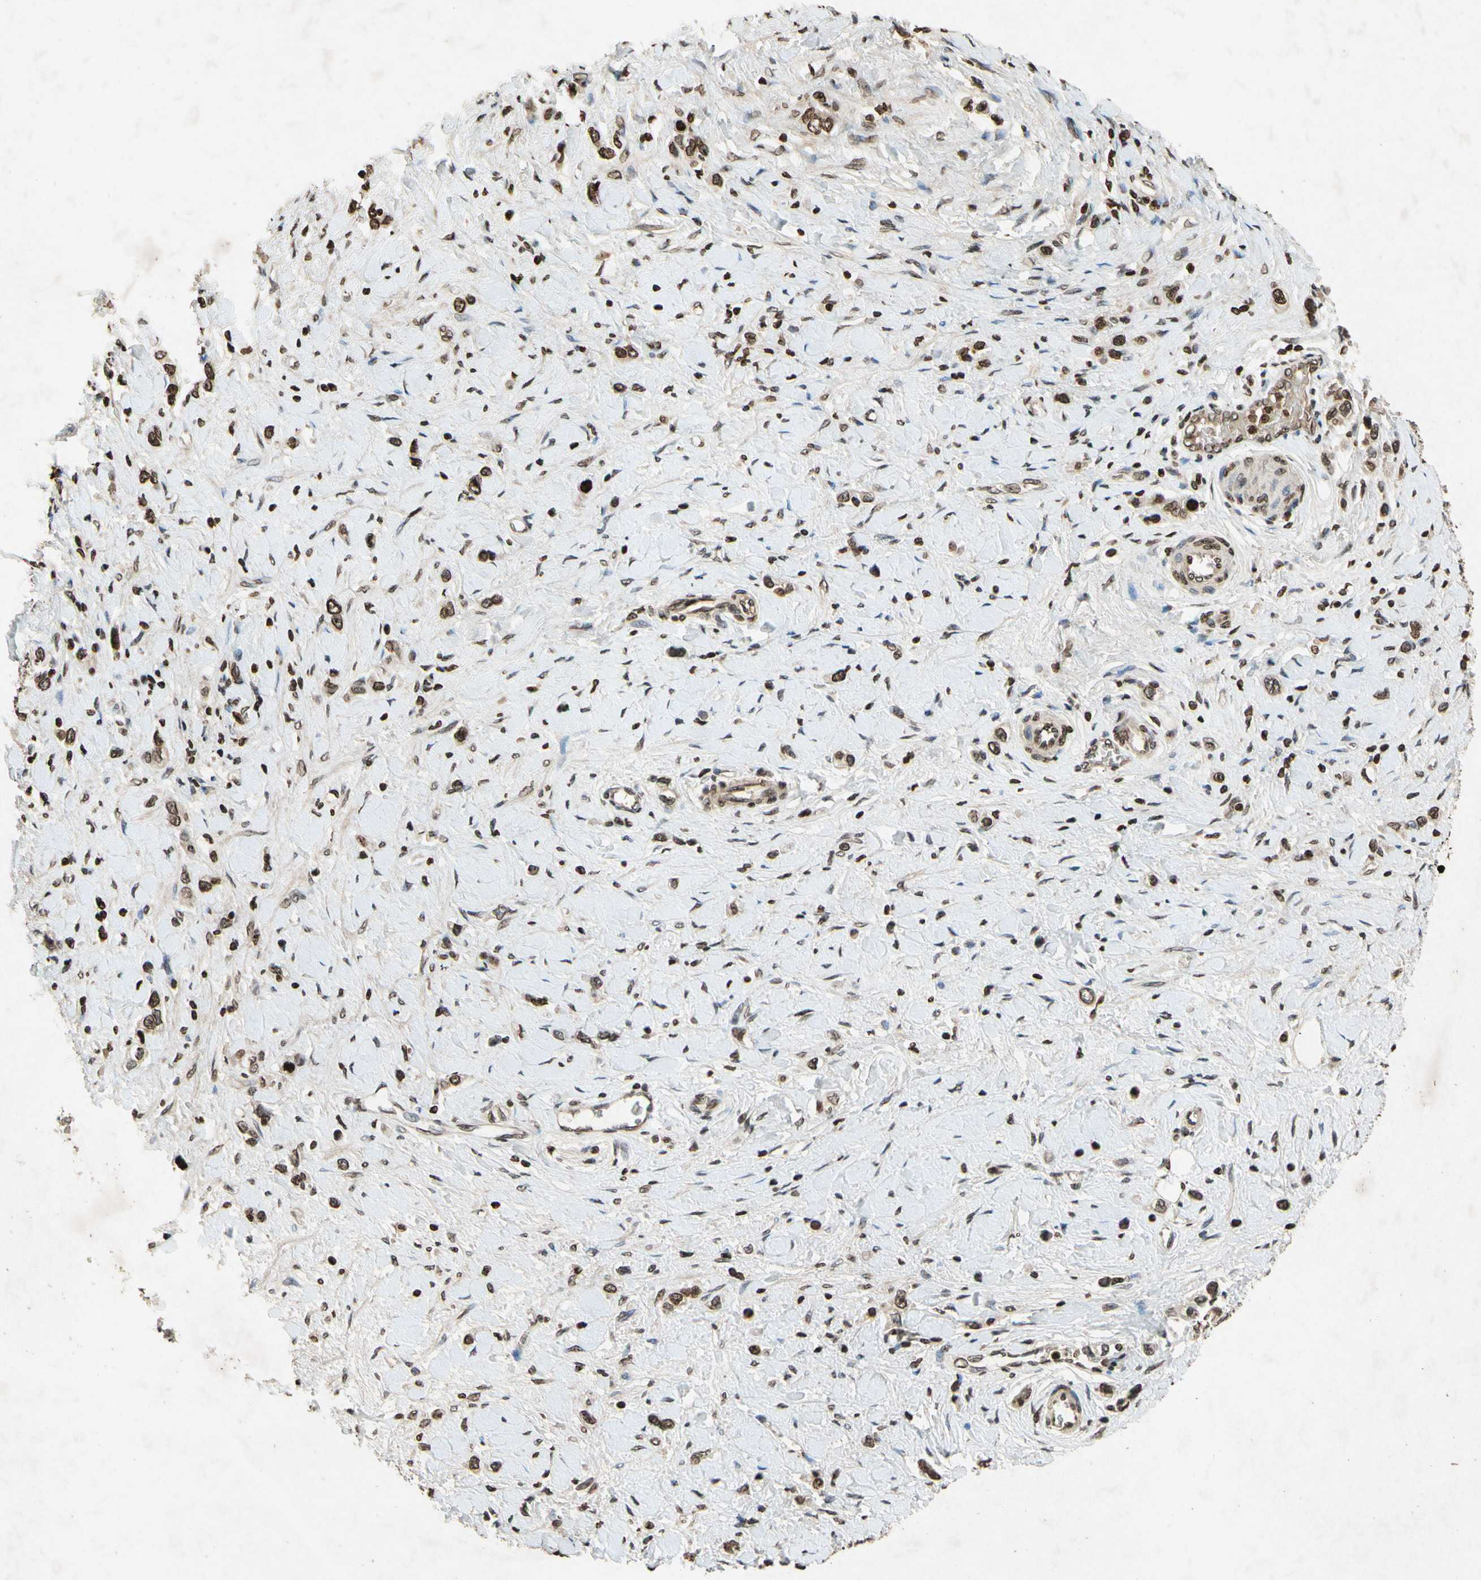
{"staining": {"intensity": "moderate", "quantity": ">75%", "location": "nuclear"}, "tissue": "stomach cancer", "cell_type": "Tumor cells", "image_type": "cancer", "snomed": [{"axis": "morphology", "description": "Normal tissue, NOS"}, {"axis": "morphology", "description": "Adenocarcinoma, NOS"}, {"axis": "topography", "description": "Stomach, upper"}, {"axis": "topography", "description": "Stomach"}], "caption": "DAB immunohistochemical staining of human stomach cancer (adenocarcinoma) demonstrates moderate nuclear protein expression in about >75% of tumor cells.", "gene": "HOXB3", "patient": {"sex": "female", "age": 65}}